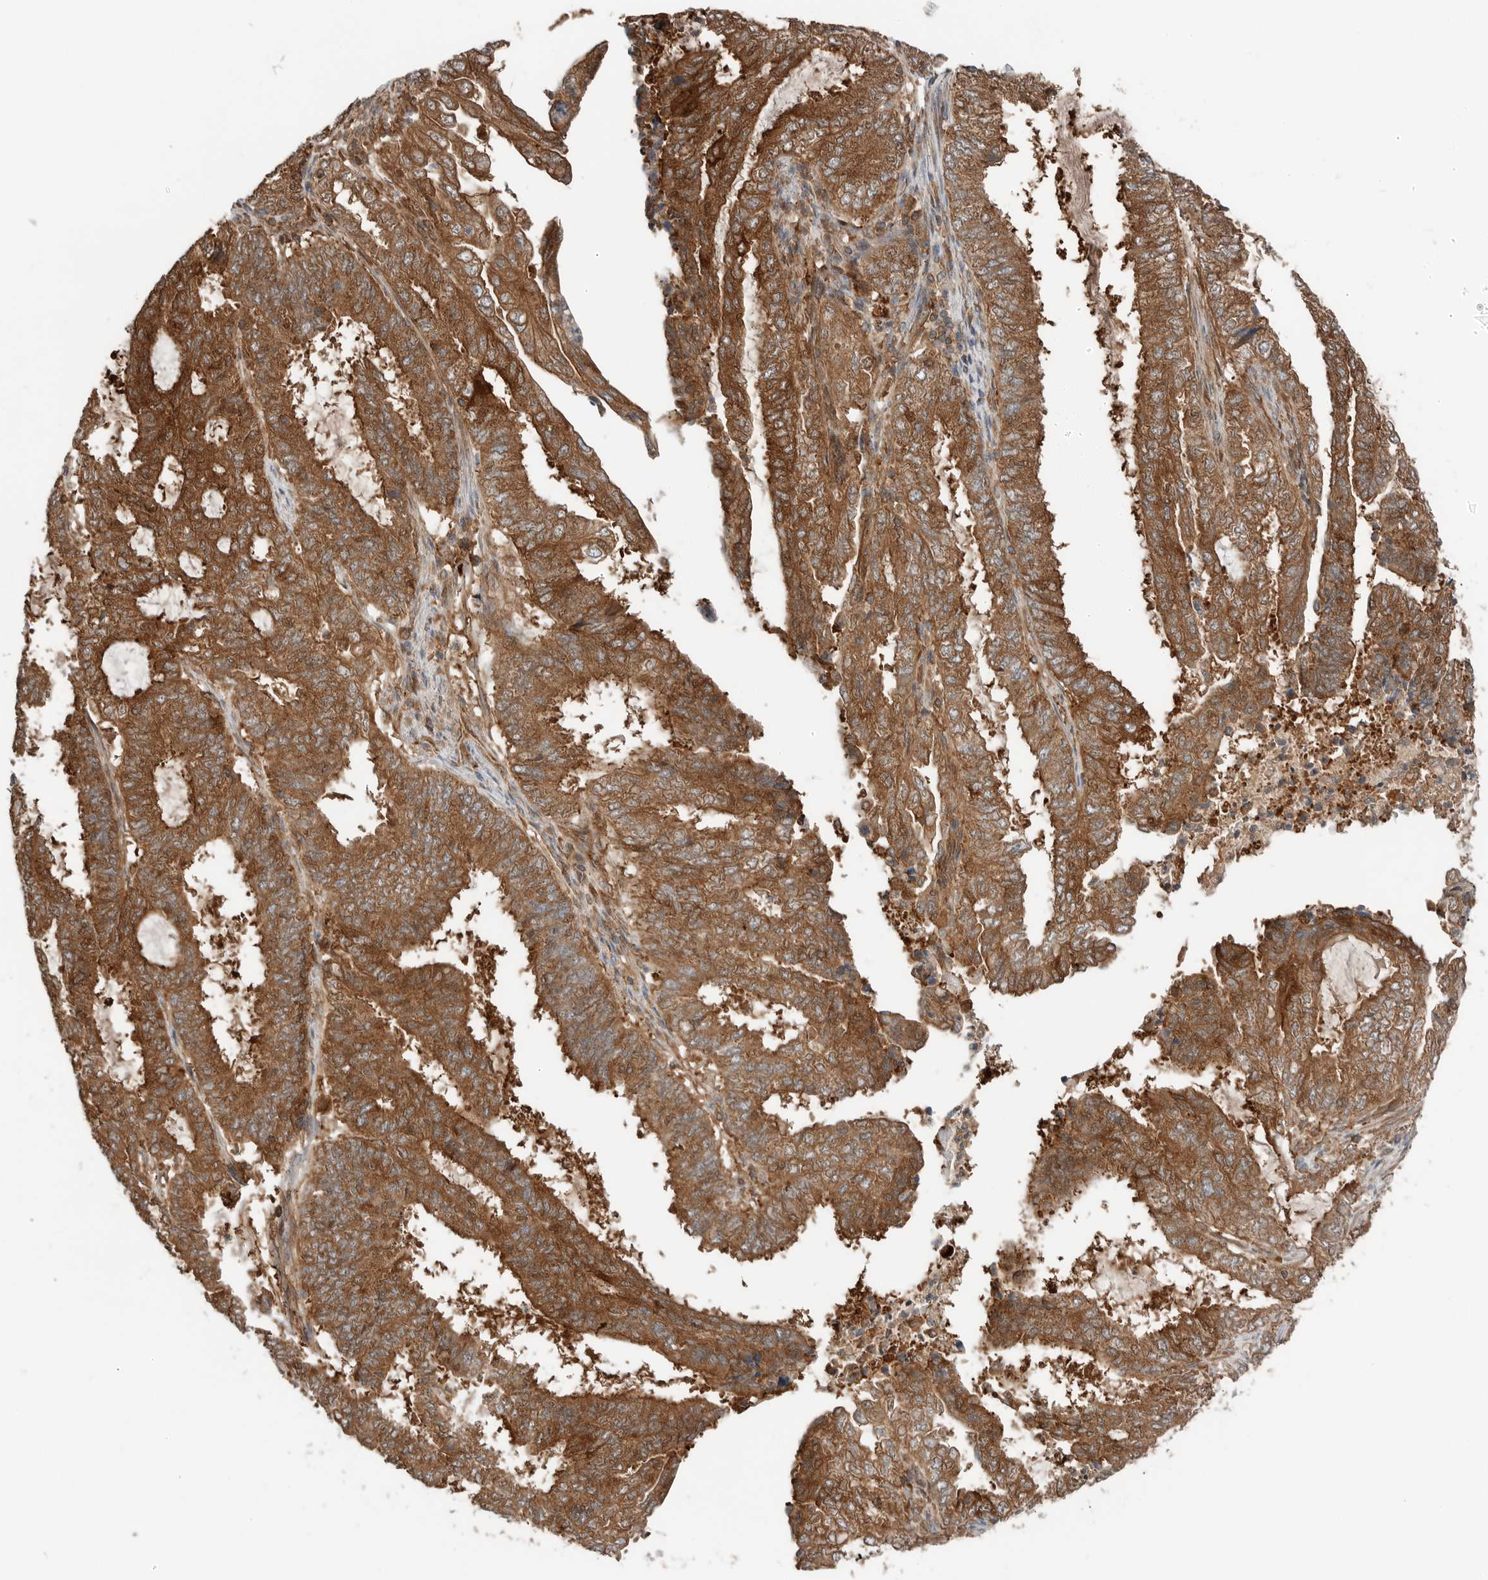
{"staining": {"intensity": "moderate", "quantity": ">75%", "location": "cytoplasmic/membranous,nuclear"}, "tissue": "endometrial cancer", "cell_type": "Tumor cells", "image_type": "cancer", "snomed": [{"axis": "morphology", "description": "Adenocarcinoma, NOS"}, {"axis": "topography", "description": "Endometrium"}], "caption": "Protein expression analysis of human endometrial cancer reveals moderate cytoplasmic/membranous and nuclear expression in approximately >75% of tumor cells.", "gene": "XPNPEP1", "patient": {"sex": "female", "age": 51}}